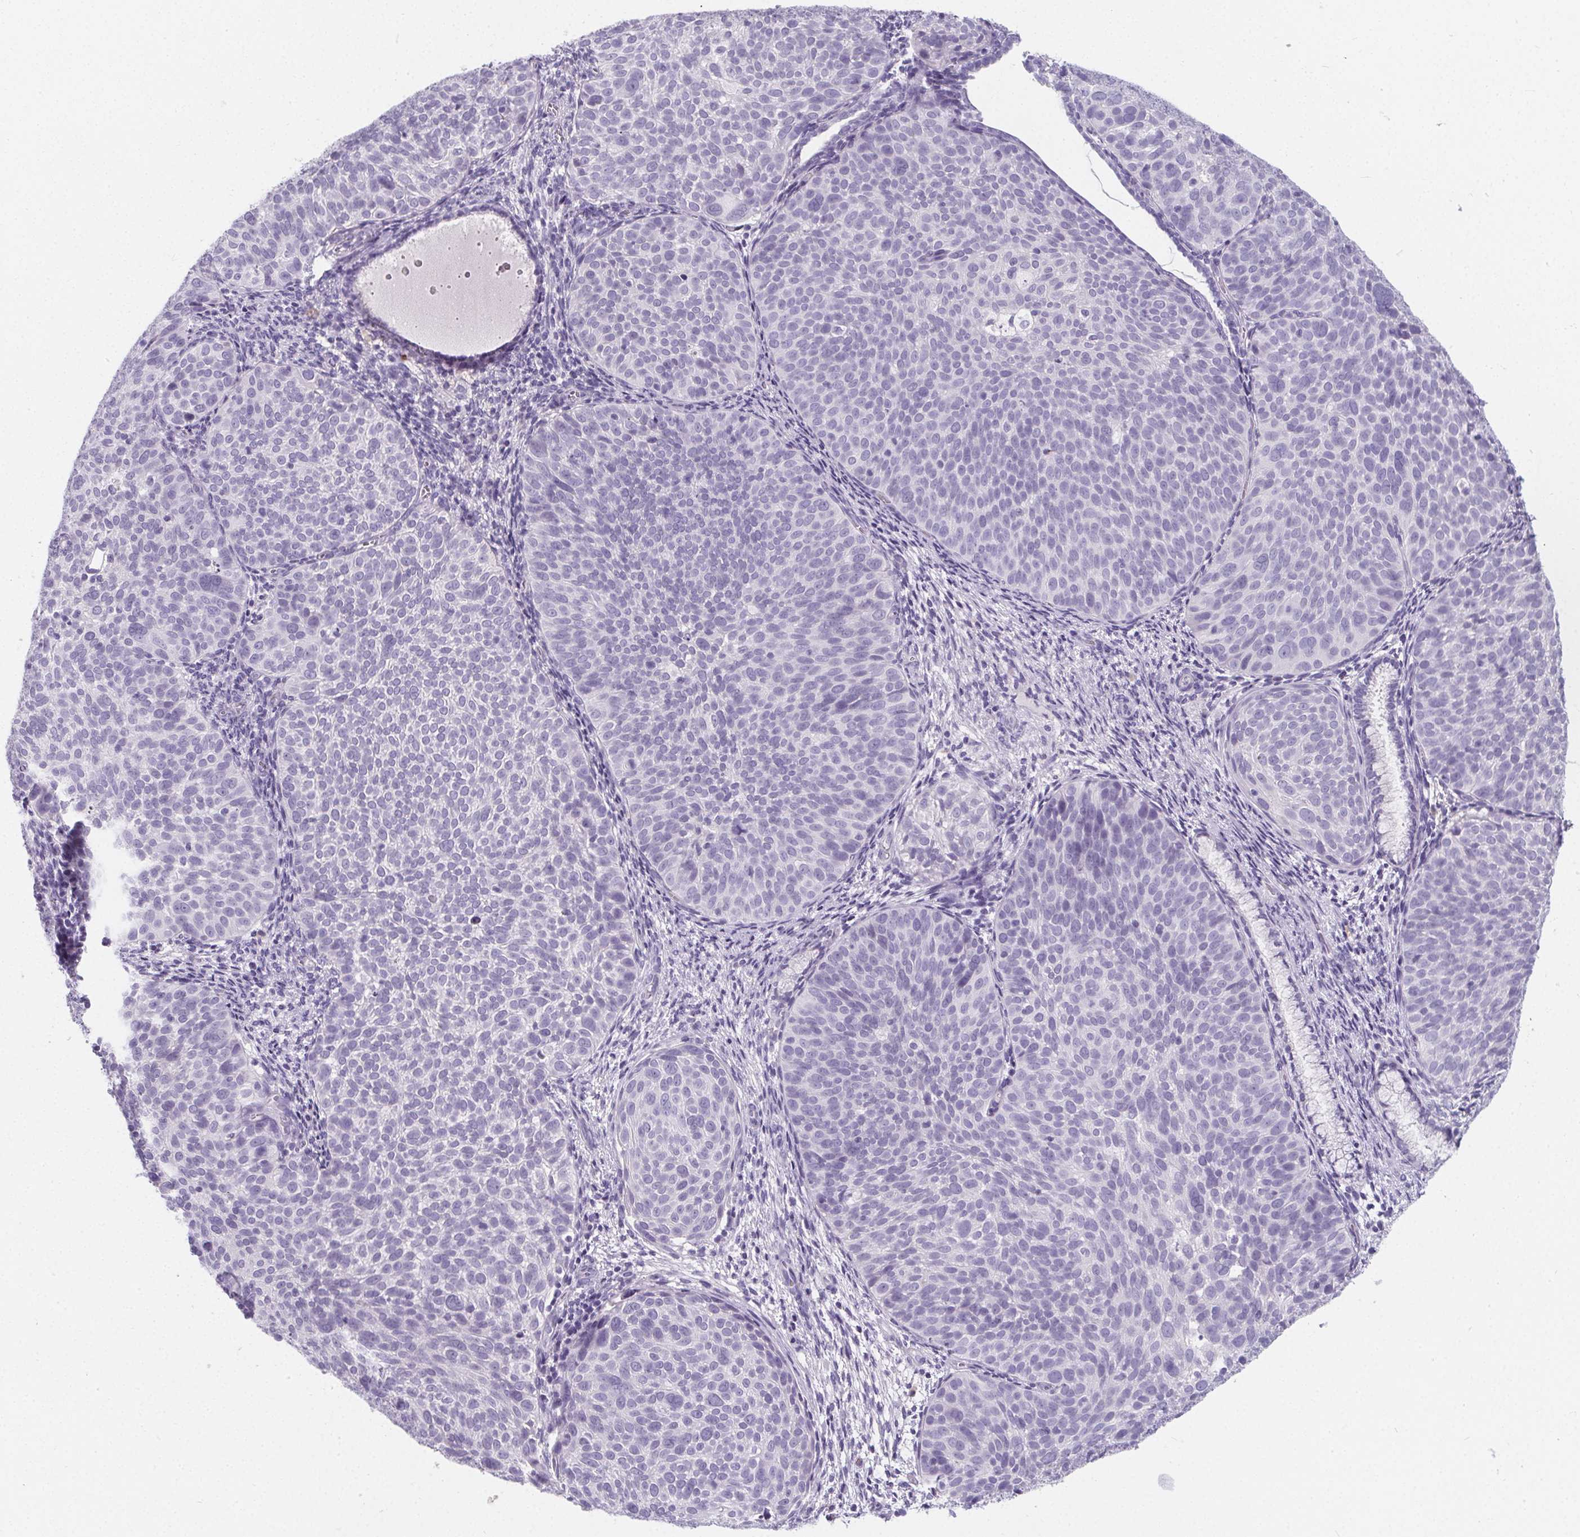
{"staining": {"intensity": "negative", "quantity": "none", "location": "none"}, "tissue": "cervical cancer", "cell_type": "Tumor cells", "image_type": "cancer", "snomed": [{"axis": "morphology", "description": "Squamous cell carcinoma, NOS"}, {"axis": "topography", "description": "Cervix"}], "caption": "The photomicrograph displays no staining of tumor cells in squamous cell carcinoma (cervical).", "gene": "ADRB1", "patient": {"sex": "female", "age": 39}}